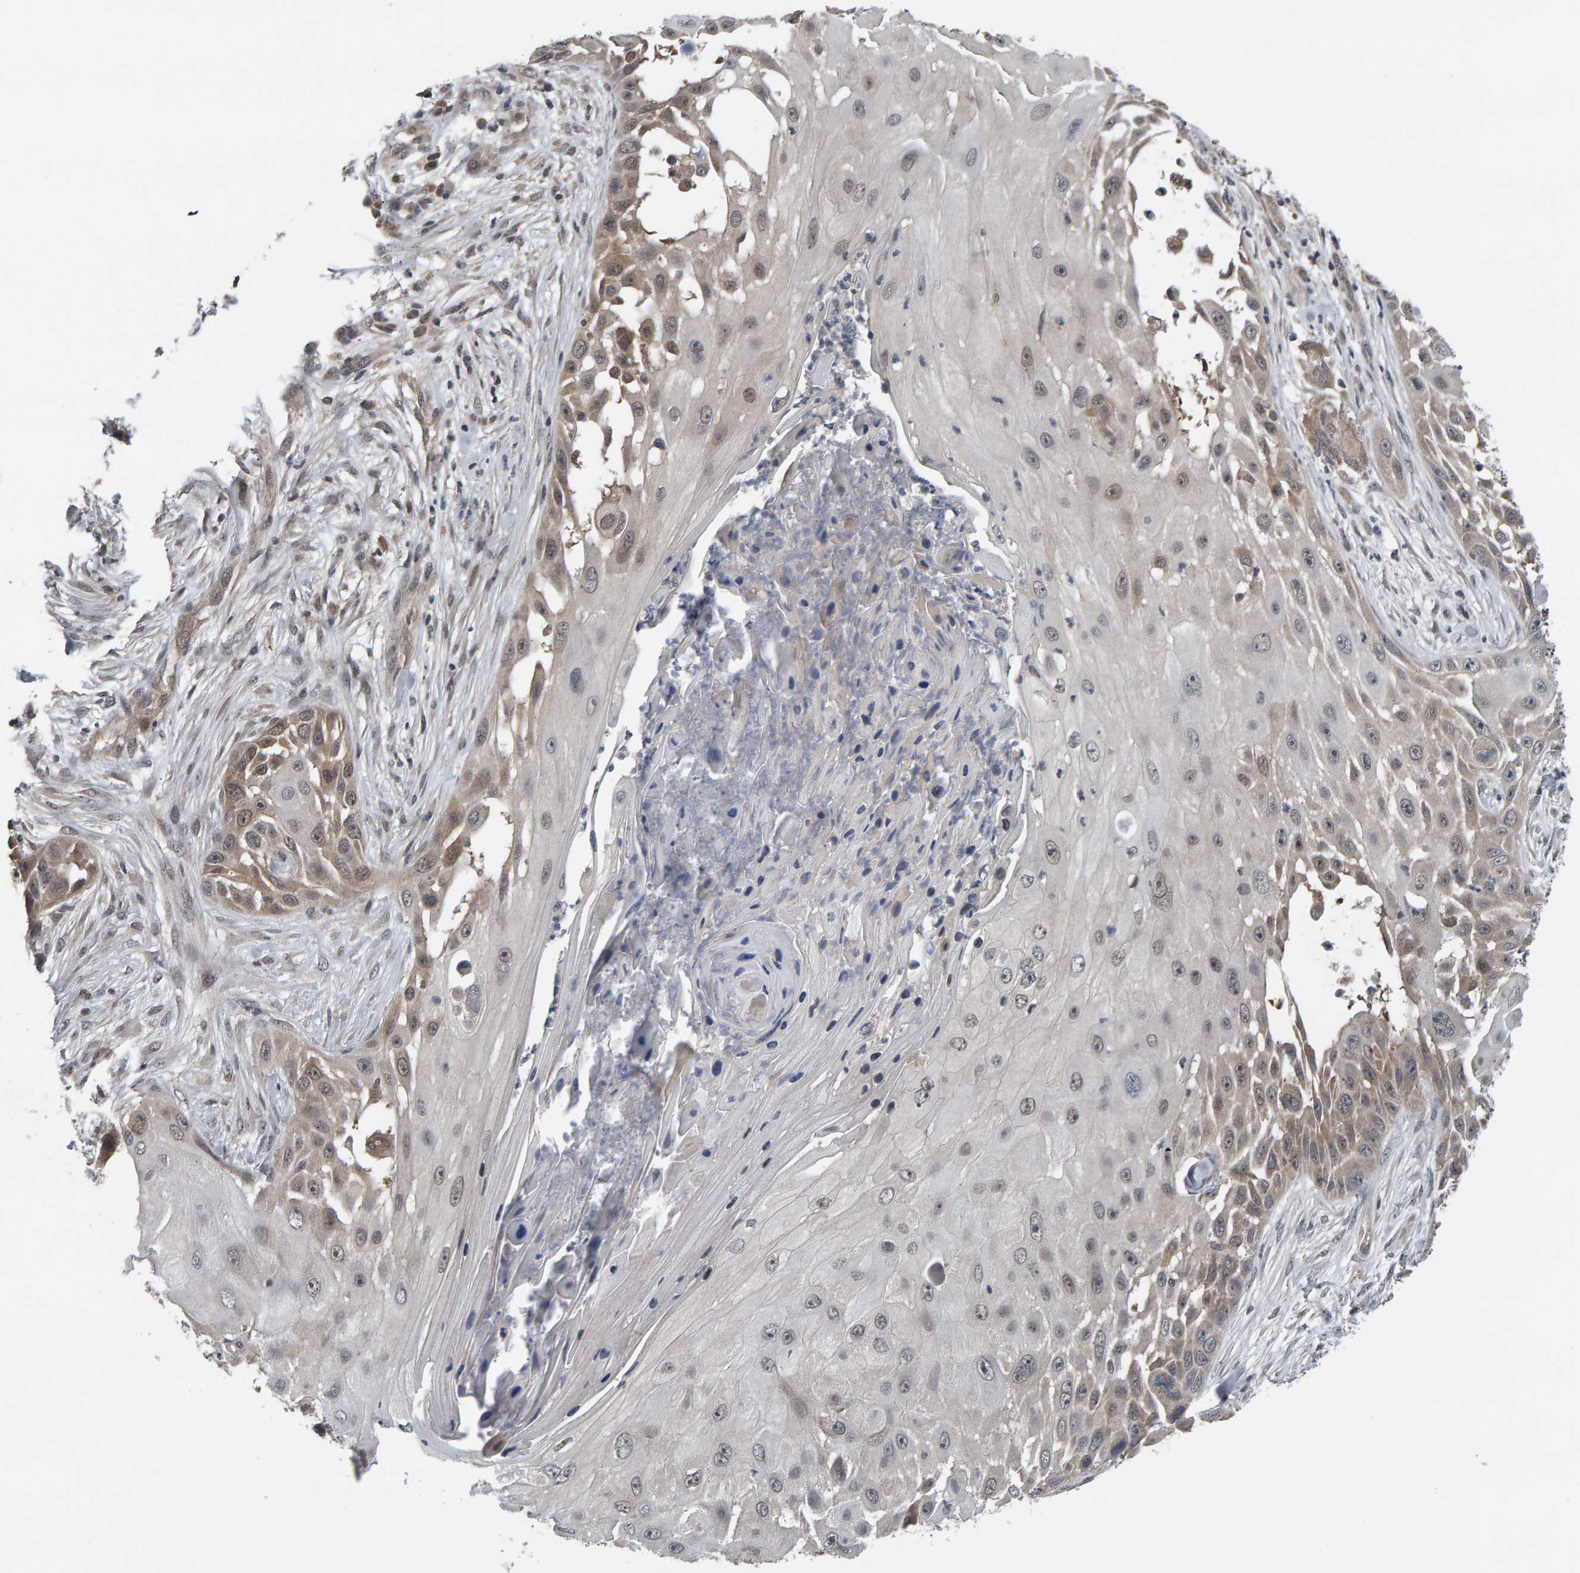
{"staining": {"intensity": "weak", "quantity": "25%-75%", "location": "cytoplasmic/membranous"}, "tissue": "skin cancer", "cell_type": "Tumor cells", "image_type": "cancer", "snomed": [{"axis": "morphology", "description": "Squamous cell carcinoma, NOS"}, {"axis": "topography", "description": "Skin"}], "caption": "Immunohistochemistry (IHC) histopathology image of neoplastic tissue: skin squamous cell carcinoma stained using IHC displays low levels of weak protein expression localized specifically in the cytoplasmic/membranous of tumor cells, appearing as a cytoplasmic/membranous brown color.", "gene": "COASY", "patient": {"sex": "female", "age": 44}}